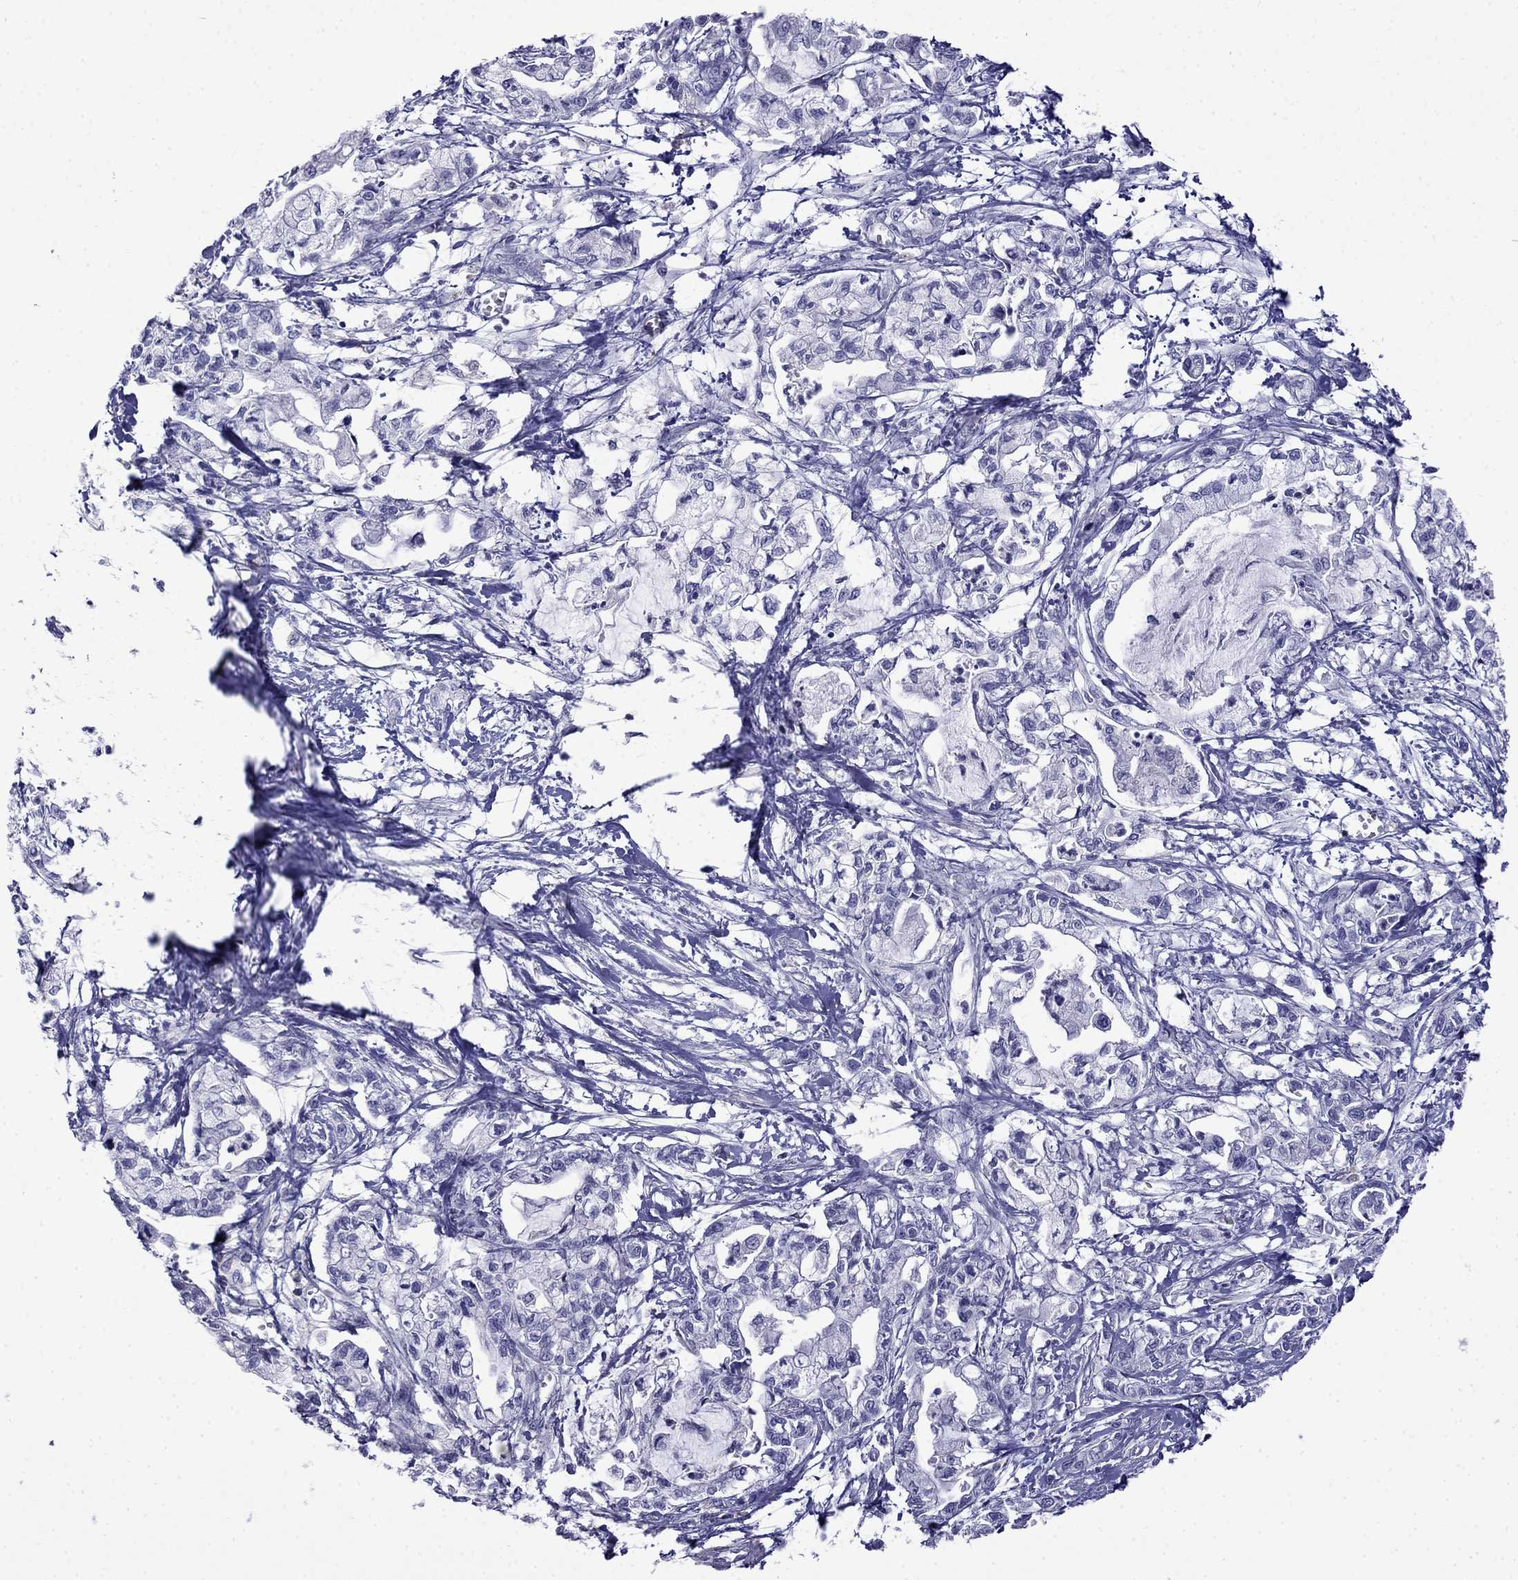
{"staining": {"intensity": "negative", "quantity": "none", "location": "none"}, "tissue": "pancreatic cancer", "cell_type": "Tumor cells", "image_type": "cancer", "snomed": [{"axis": "morphology", "description": "Adenocarcinoma, NOS"}, {"axis": "topography", "description": "Pancreas"}], "caption": "Pancreatic cancer stained for a protein using immunohistochemistry displays no expression tumor cells.", "gene": "PRR18", "patient": {"sex": "male", "age": 54}}